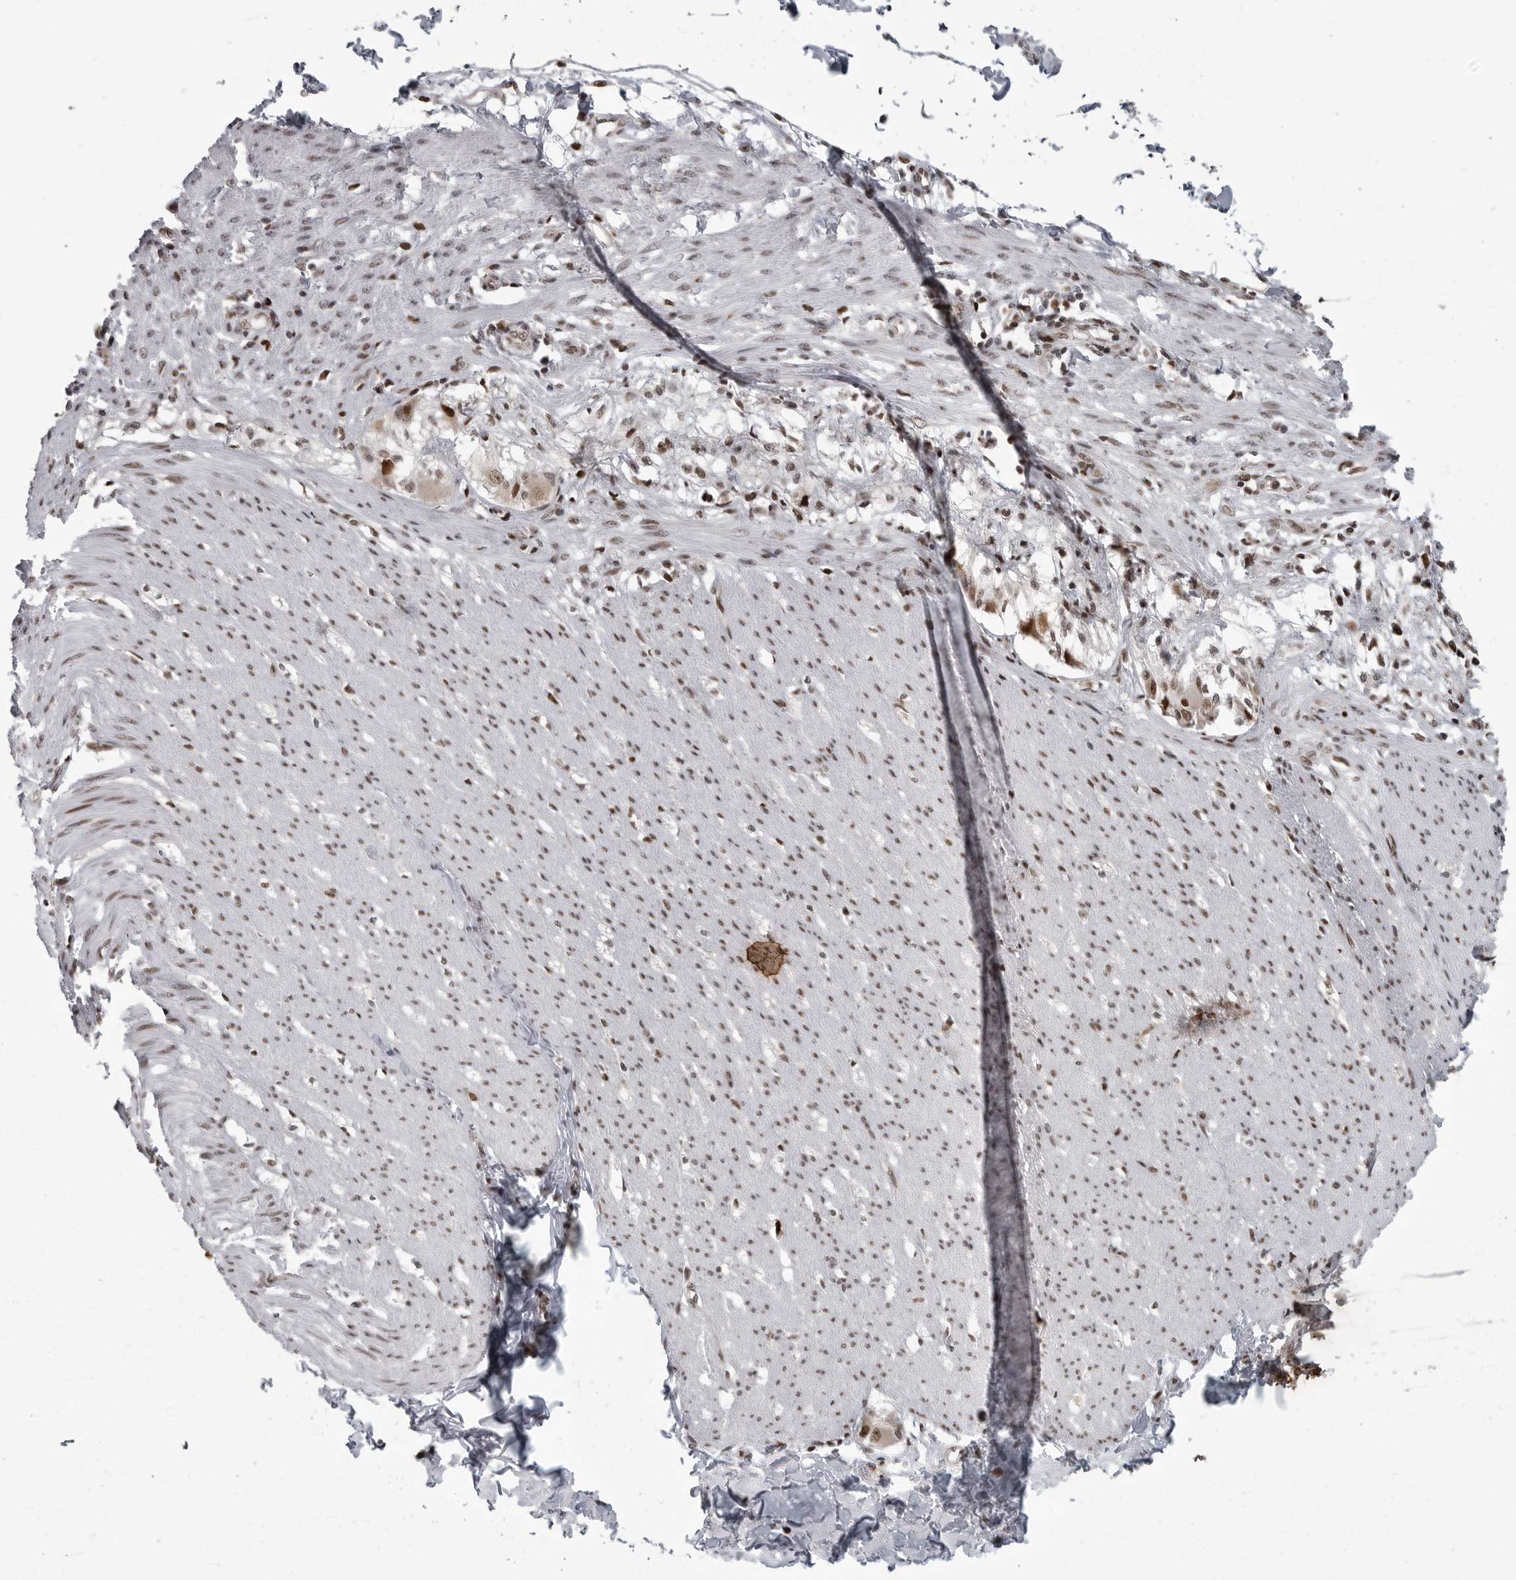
{"staining": {"intensity": "moderate", "quantity": ">75%", "location": "nuclear"}, "tissue": "smooth muscle", "cell_type": "Smooth muscle cells", "image_type": "normal", "snomed": [{"axis": "morphology", "description": "Normal tissue, NOS"}, {"axis": "morphology", "description": "Adenocarcinoma, NOS"}, {"axis": "topography", "description": "Smooth muscle"}, {"axis": "topography", "description": "Colon"}], "caption": "High-power microscopy captured an immunohistochemistry (IHC) histopathology image of benign smooth muscle, revealing moderate nuclear positivity in approximately >75% of smooth muscle cells.", "gene": "YAF2", "patient": {"sex": "male", "age": 14}}